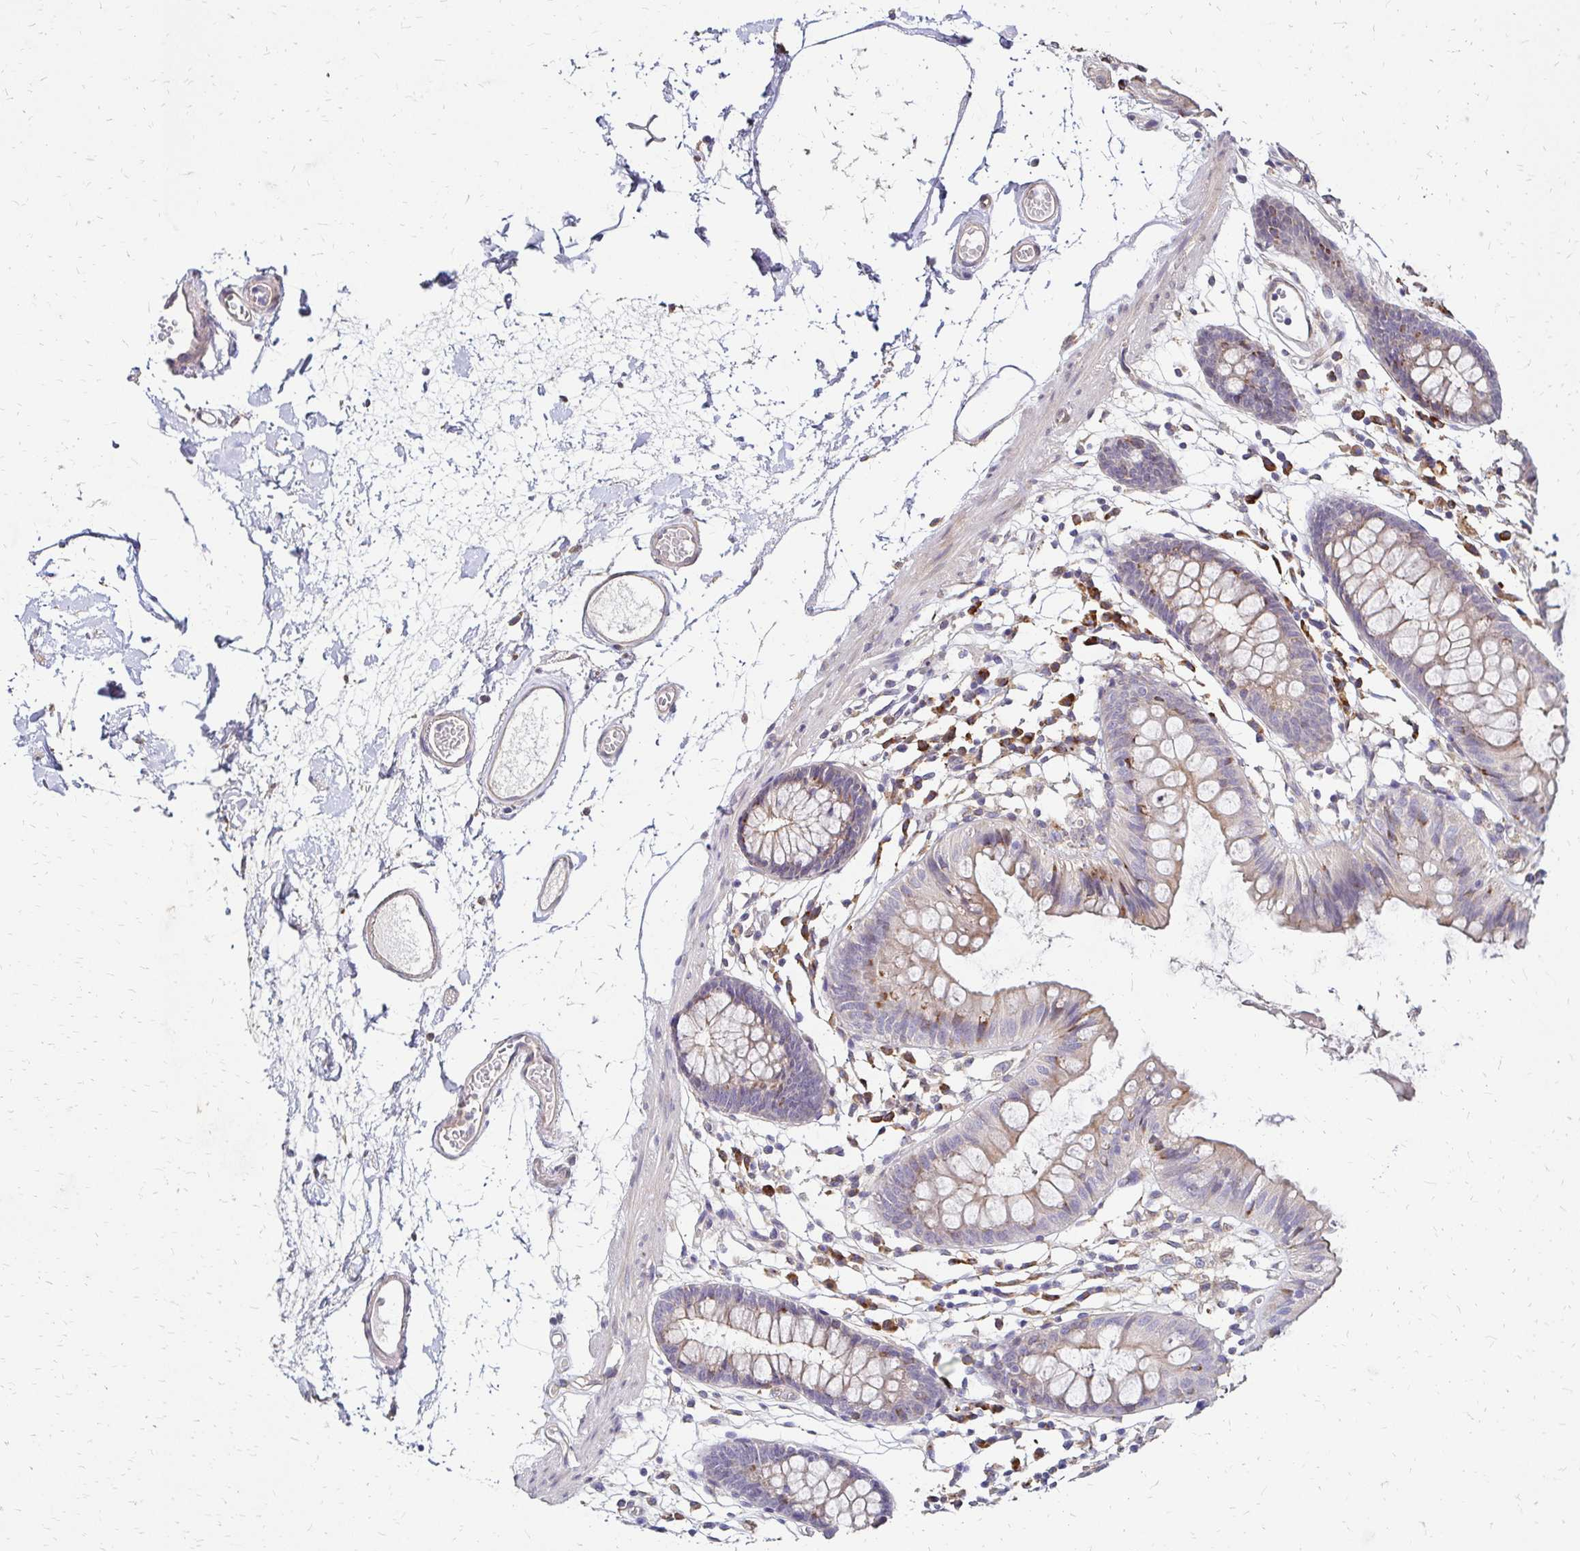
{"staining": {"intensity": "weak", "quantity": "25%-75%", "location": "cytoplasmic/membranous"}, "tissue": "colon", "cell_type": "Endothelial cells", "image_type": "normal", "snomed": [{"axis": "morphology", "description": "Normal tissue, NOS"}, {"axis": "topography", "description": "Colon"}], "caption": "IHC image of normal colon: colon stained using IHC exhibits low levels of weak protein expression localized specifically in the cytoplasmic/membranous of endothelial cells, appearing as a cytoplasmic/membranous brown color.", "gene": "PRIMA1", "patient": {"sex": "female", "age": 84}}